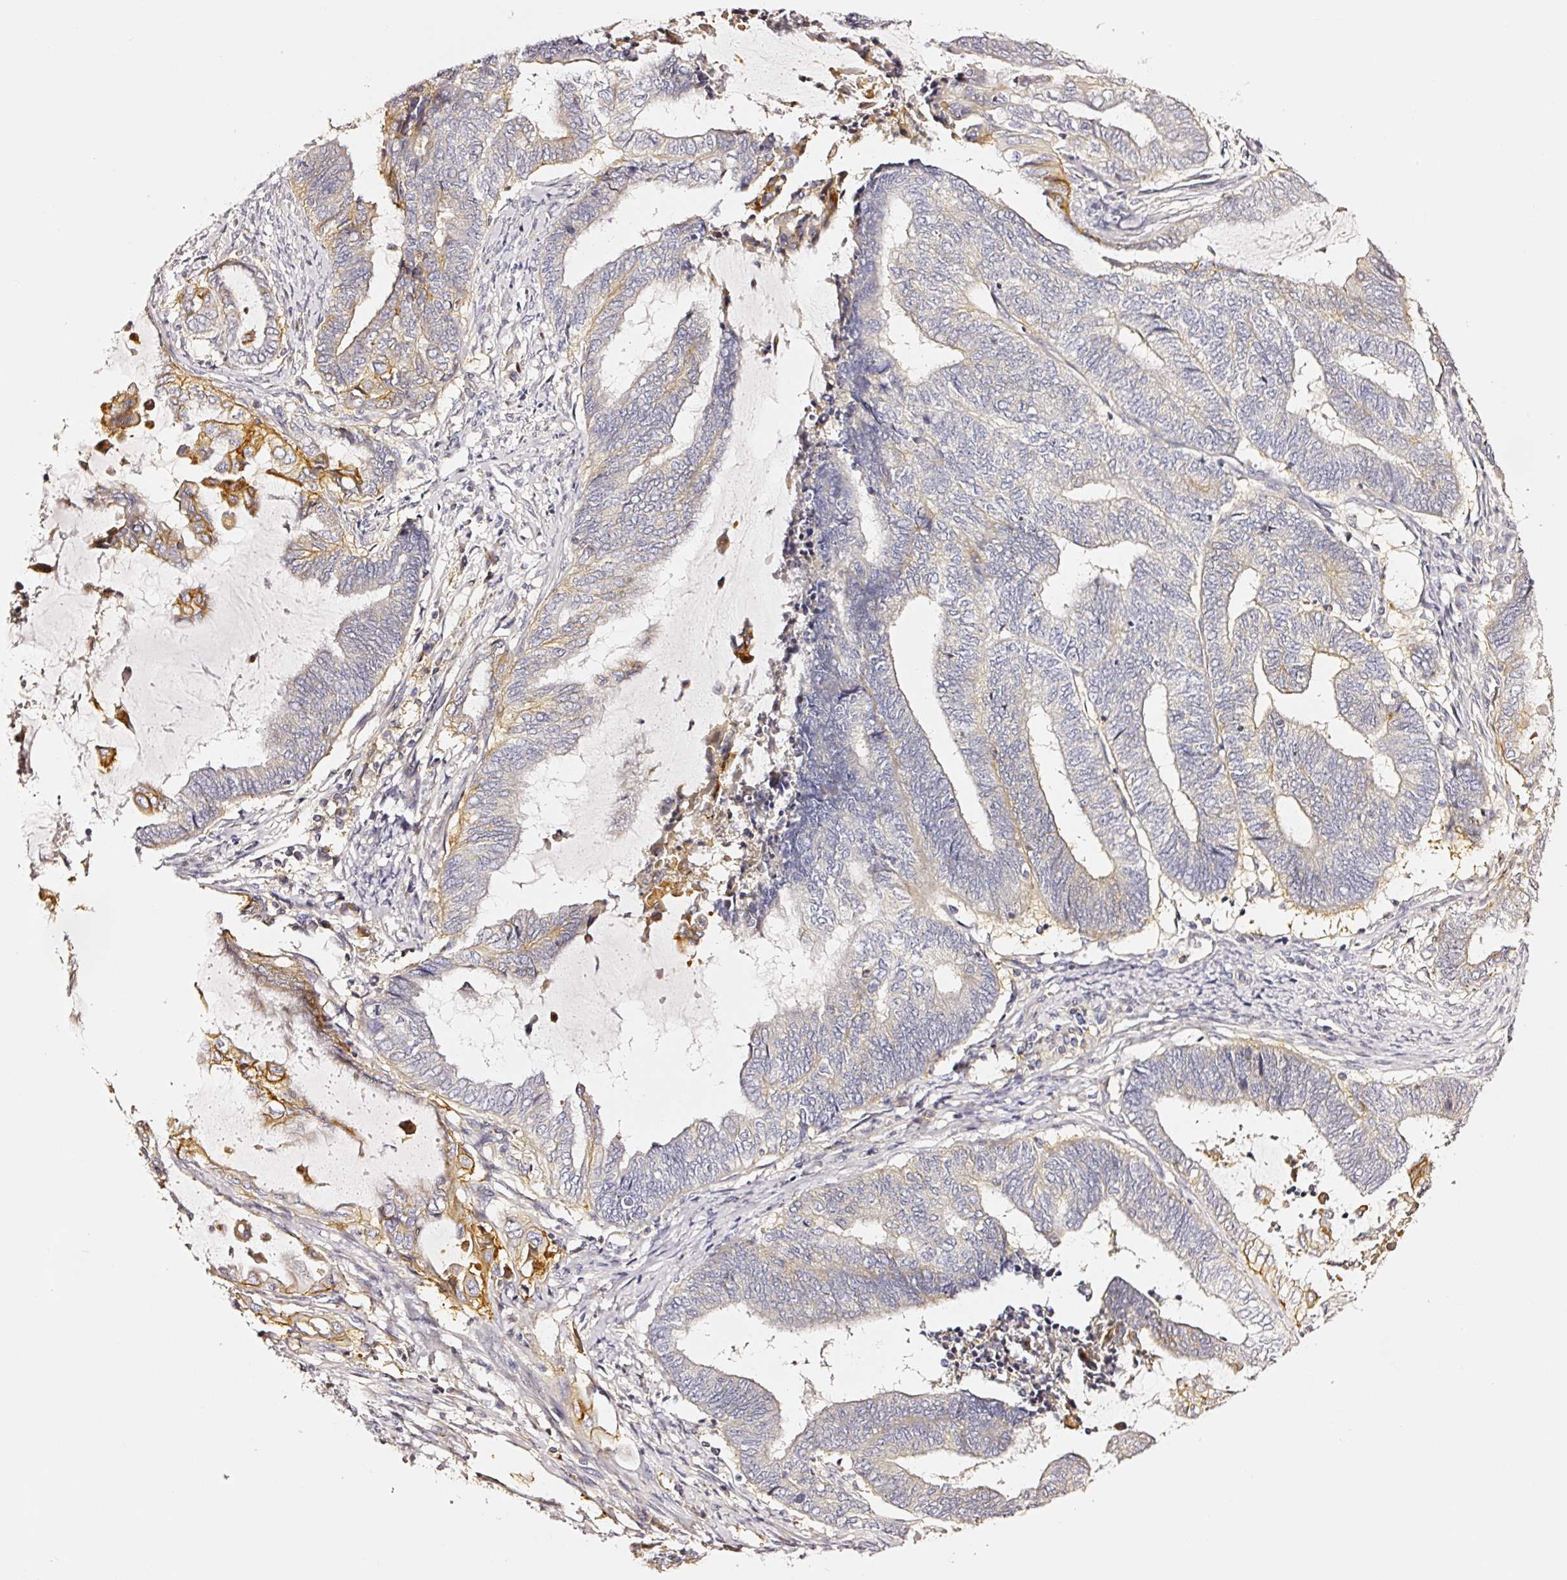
{"staining": {"intensity": "strong", "quantity": "<25%", "location": "cytoplasmic/membranous"}, "tissue": "endometrial cancer", "cell_type": "Tumor cells", "image_type": "cancer", "snomed": [{"axis": "morphology", "description": "Adenocarcinoma, NOS"}, {"axis": "topography", "description": "Uterus"}, {"axis": "topography", "description": "Endometrium"}], "caption": "Protein staining of endometrial adenocarcinoma tissue exhibits strong cytoplasmic/membranous positivity in about <25% of tumor cells.", "gene": "CD47", "patient": {"sex": "female", "age": 70}}